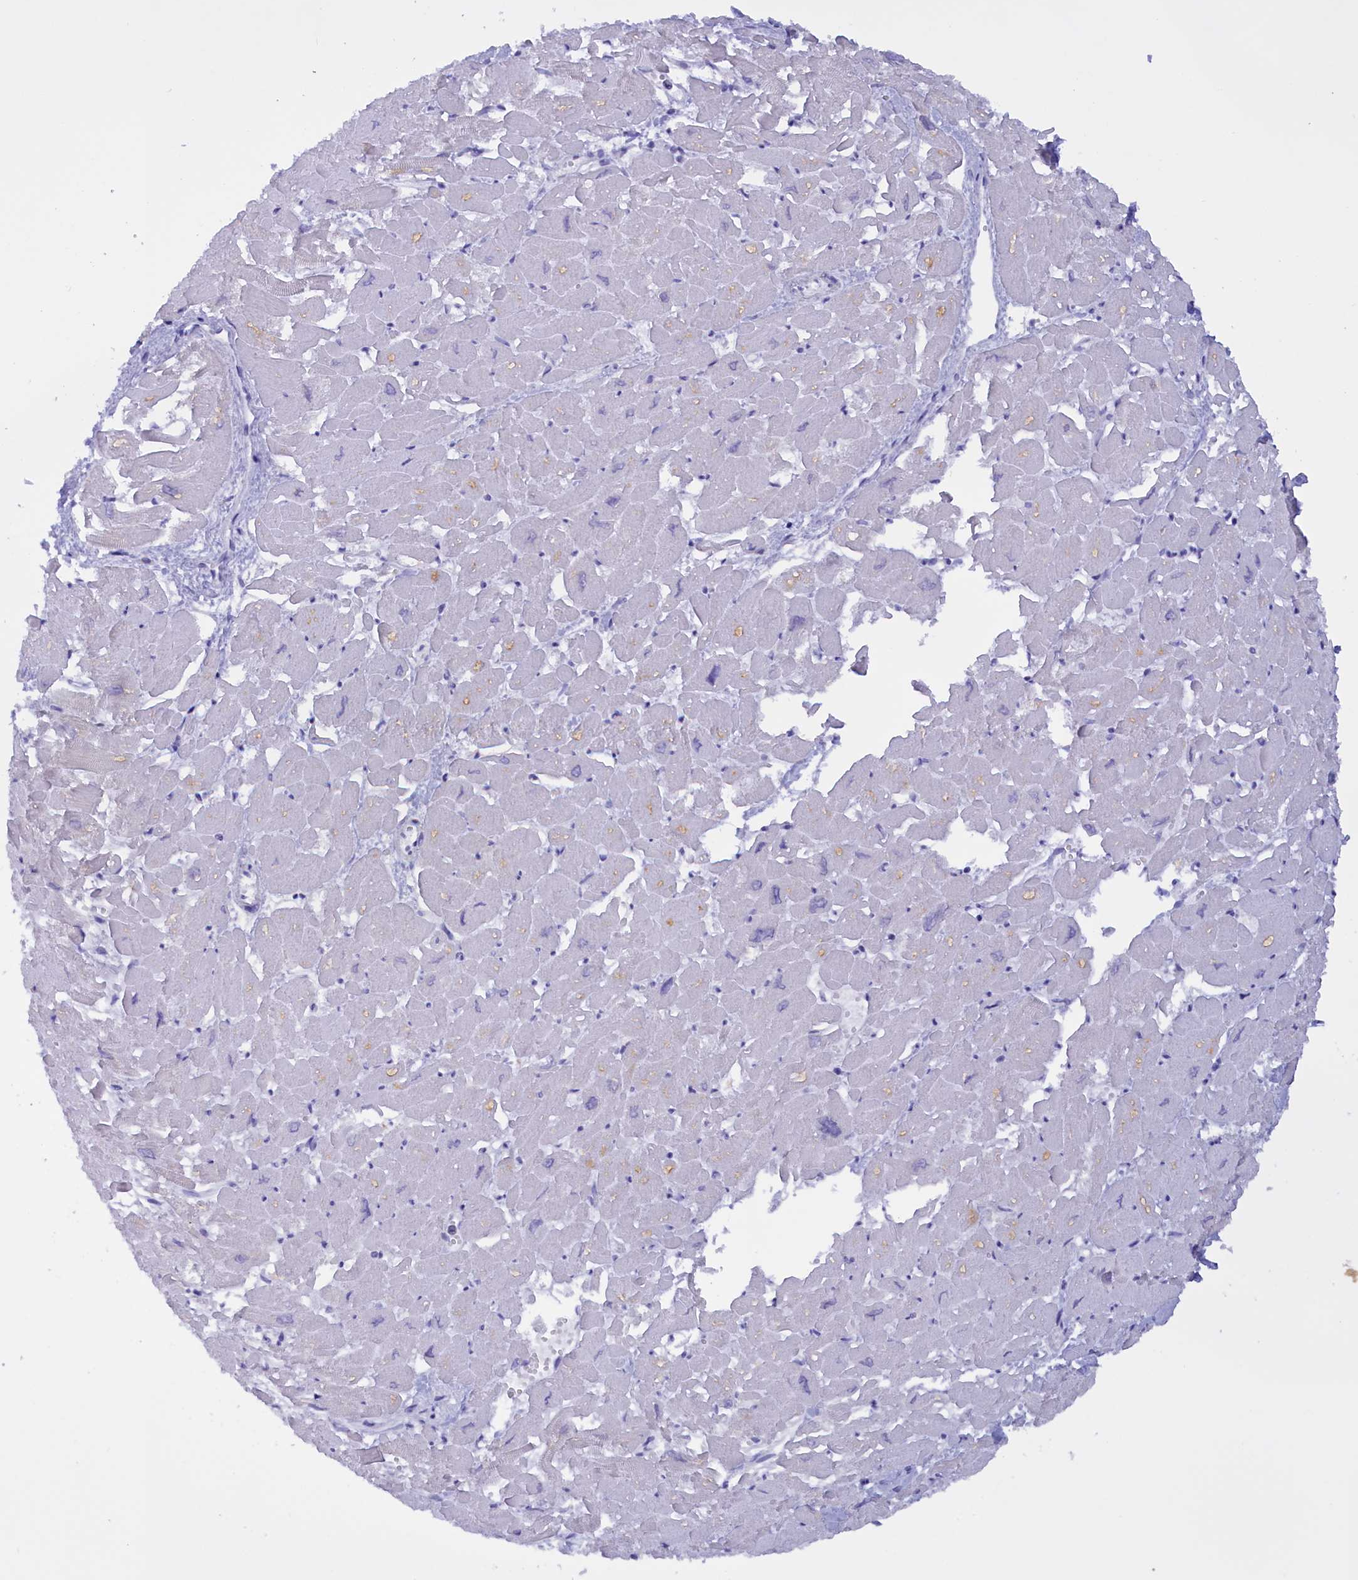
{"staining": {"intensity": "negative", "quantity": "none", "location": "none"}, "tissue": "heart muscle", "cell_type": "Cardiomyocytes", "image_type": "normal", "snomed": [{"axis": "morphology", "description": "Normal tissue, NOS"}, {"axis": "topography", "description": "Heart"}], "caption": "Human heart muscle stained for a protein using immunohistochemistry demonstrates no positivity in cardiomyocytes.", "gene": "PROK2", "patient": {"sex": "male", "age": 54}}